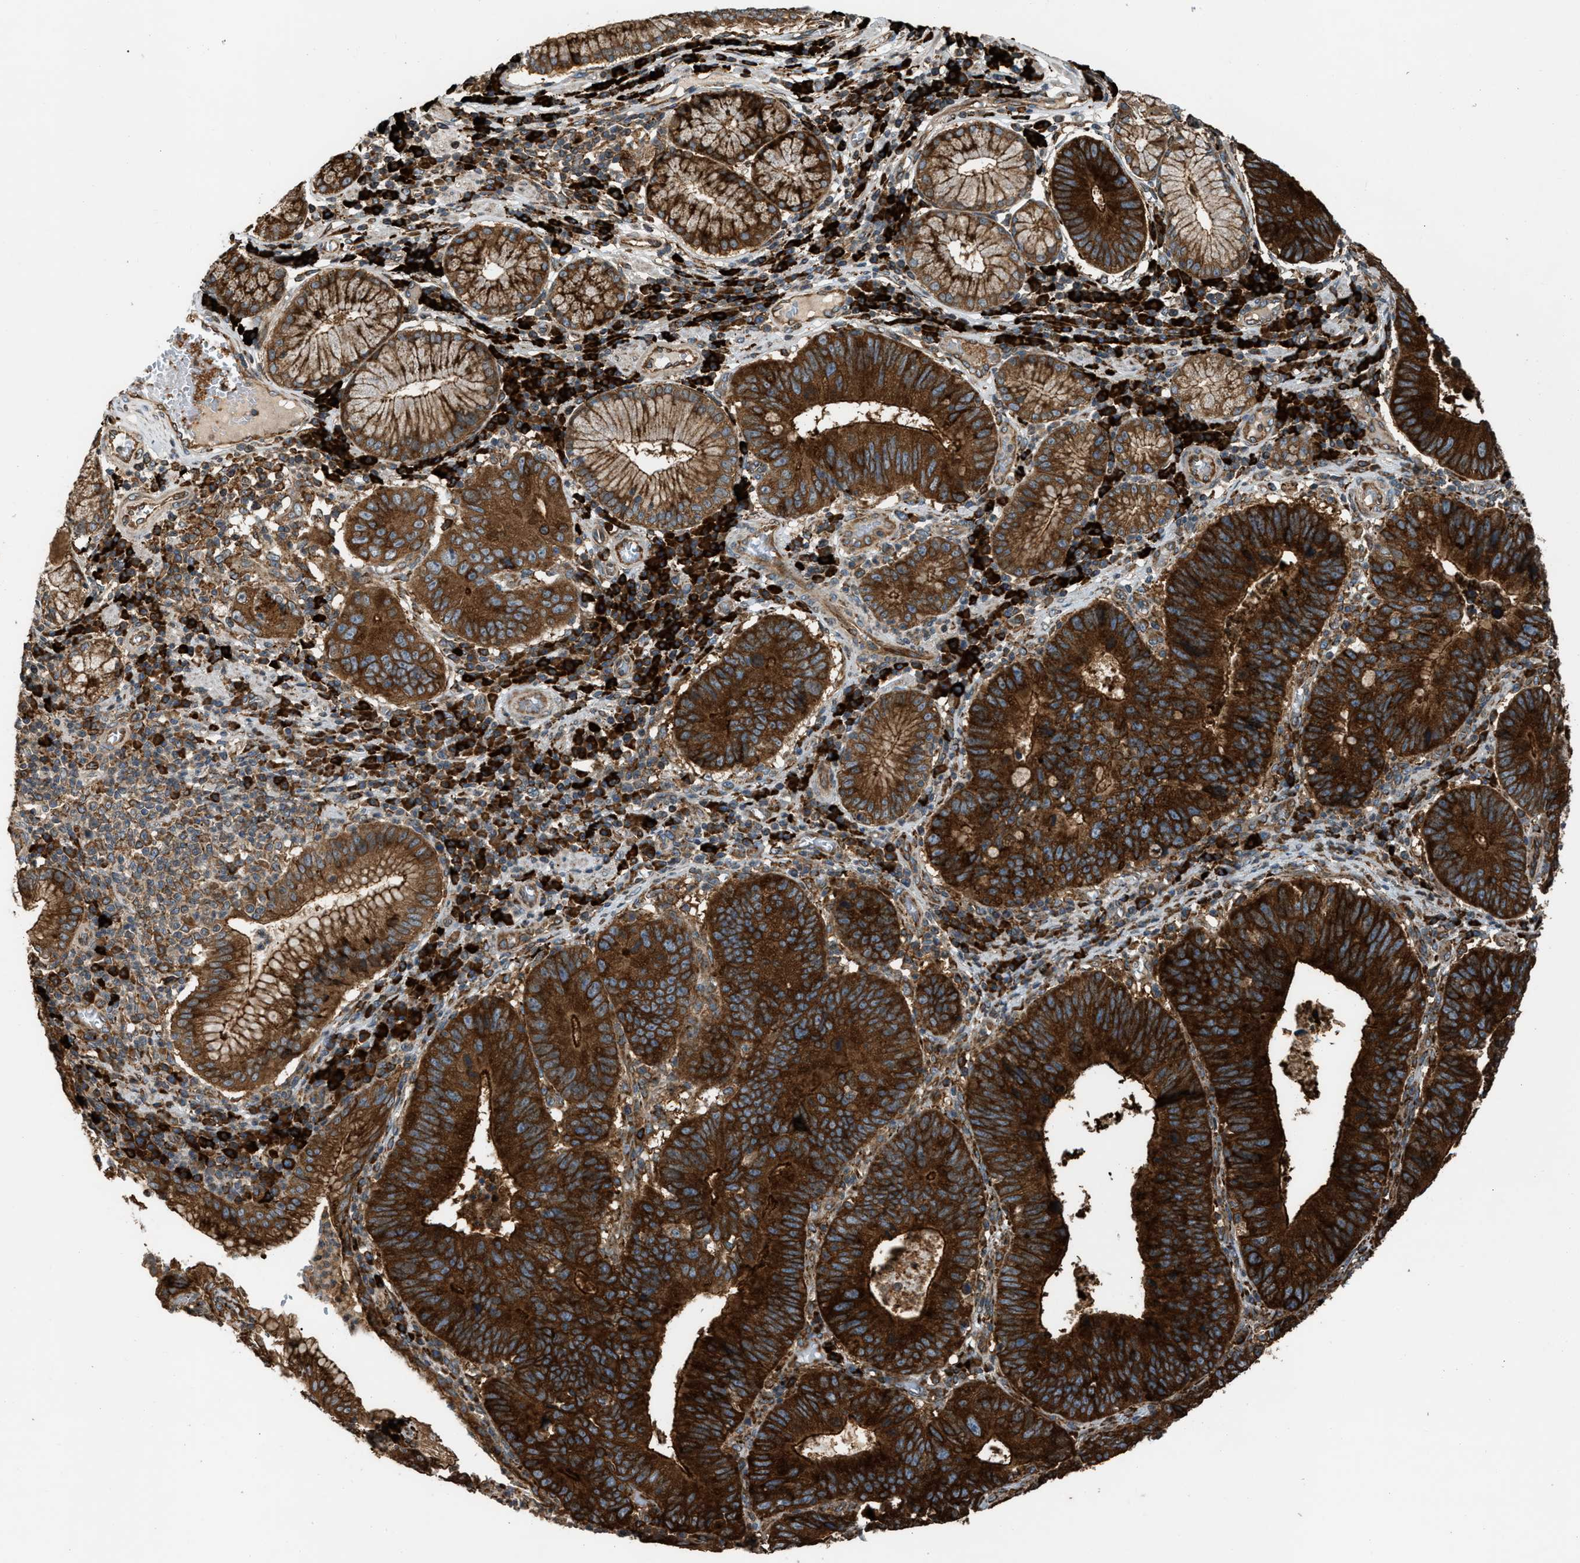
{"staining": {"intensity": "strong", "quantity": ">75%", "location": "cytoplasmic/membranous"}, "tissue": "stomach cancer", "cell_type": "Tumor cells", "image_type": "cancer", "snomed": [{"axis": "morphology", "description": "Adenocarcinoma, NOS"}, {"axis": "topography", "description": "Stomach"}], "caption": "This histopathology image reveals IHC staining of human stomach cancer, with high strong cytoplasmic/membranous staining in approximately >75% of tumor cells.", "gene": "BAIAP2L1", "patient": {"sex": "male", "age": 59}}